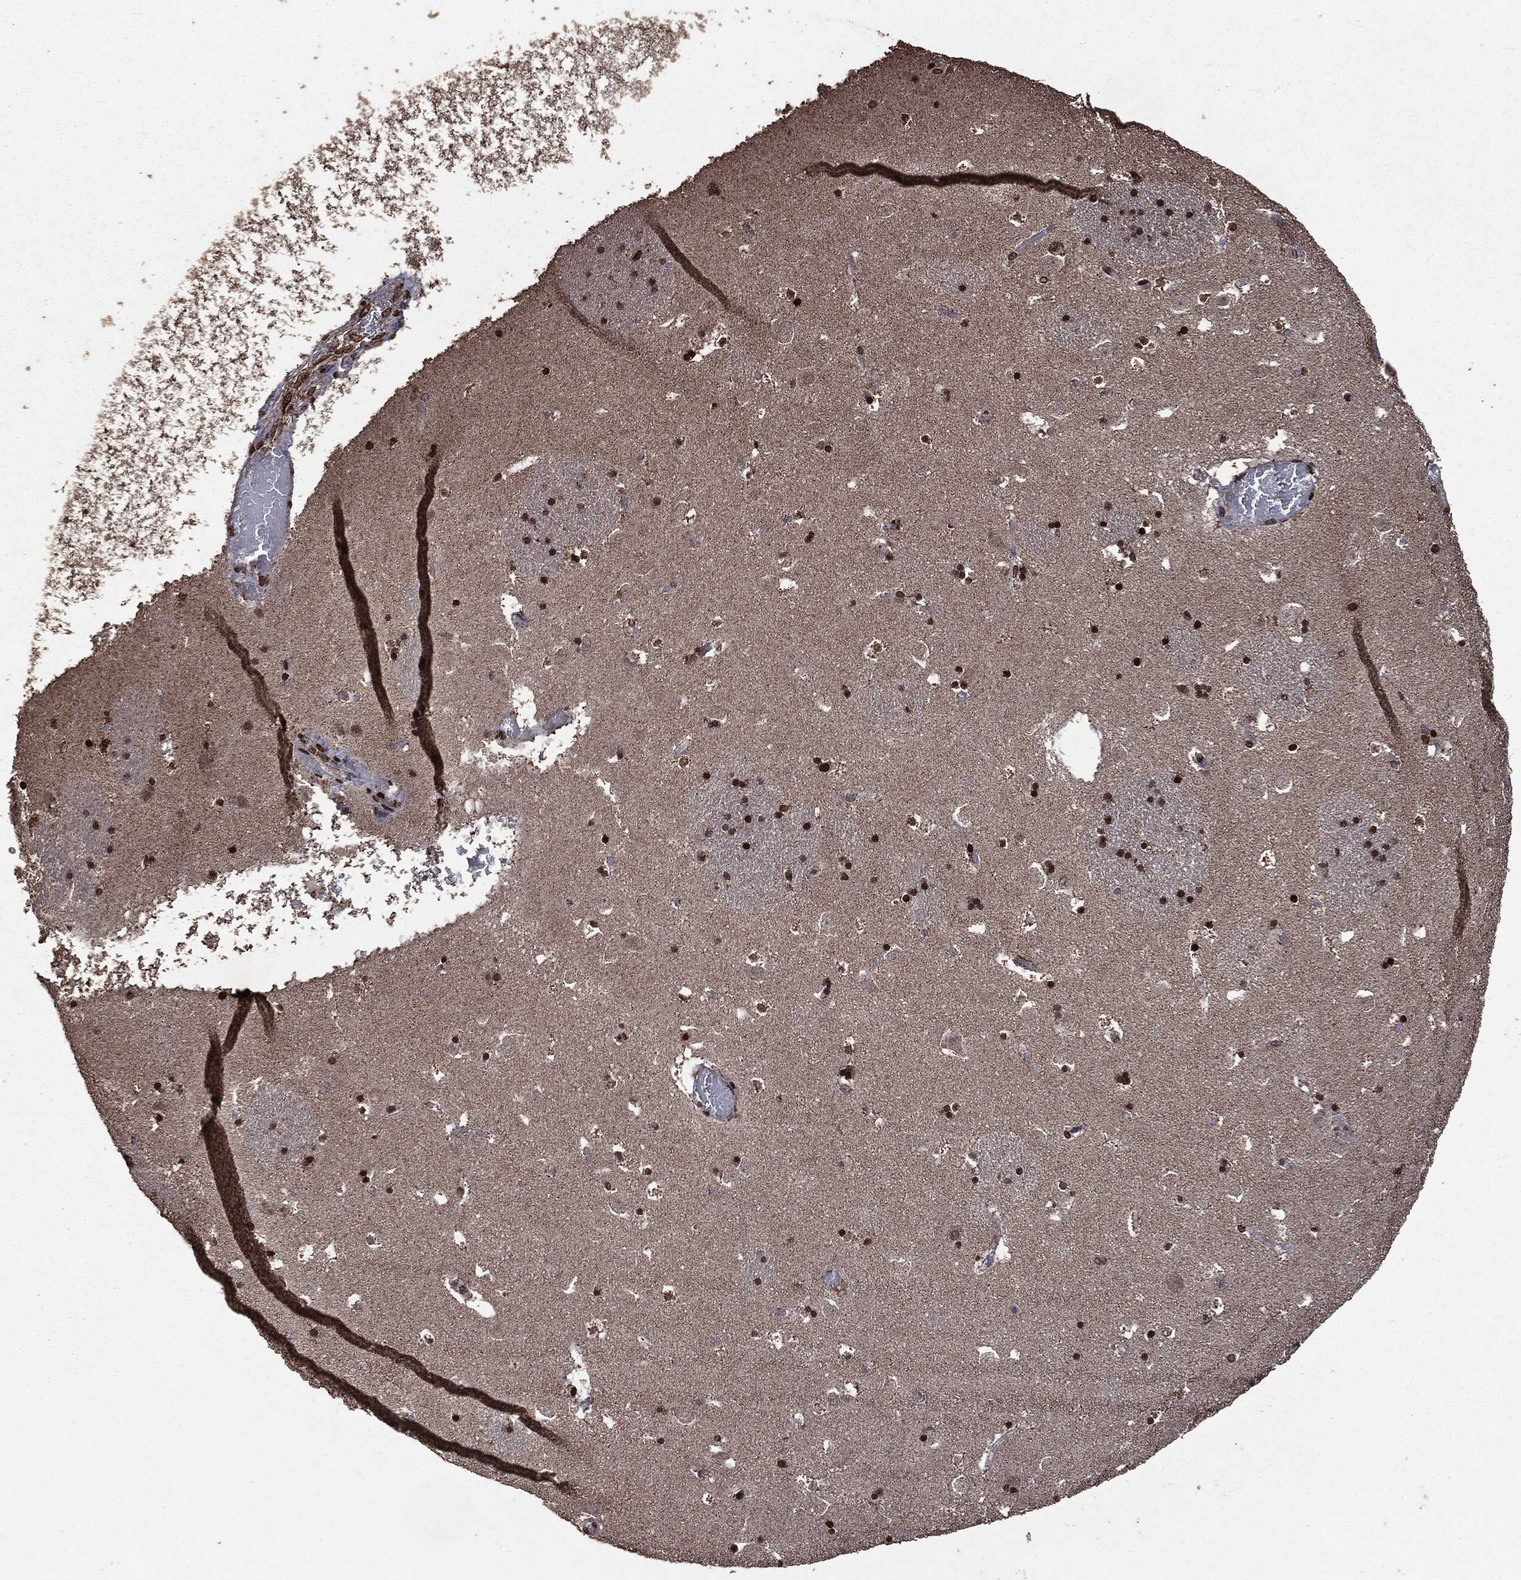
{"staining": {"intensity": "strong", "quantity": ">75%", "location": "nuclear"}, "tissue": "caudate", "cell_type": "Glial cells", "image_type": "normal", "snomed": [{"axis": "morphology", "description": "Normal tissue, NOS"}, {"axis": "topography", "description": "Lateral ventricle wall"}], "caption": "Brown immunohistochemical staining in unremarkable human caudate displays strong nuclear expression in approximately >75% of glial cells. (brown staining indicates protein expression, while blue staining denotes nuclei).", "gene": "PPP6R2", "patient": {"sex": "female", "age": 42}}